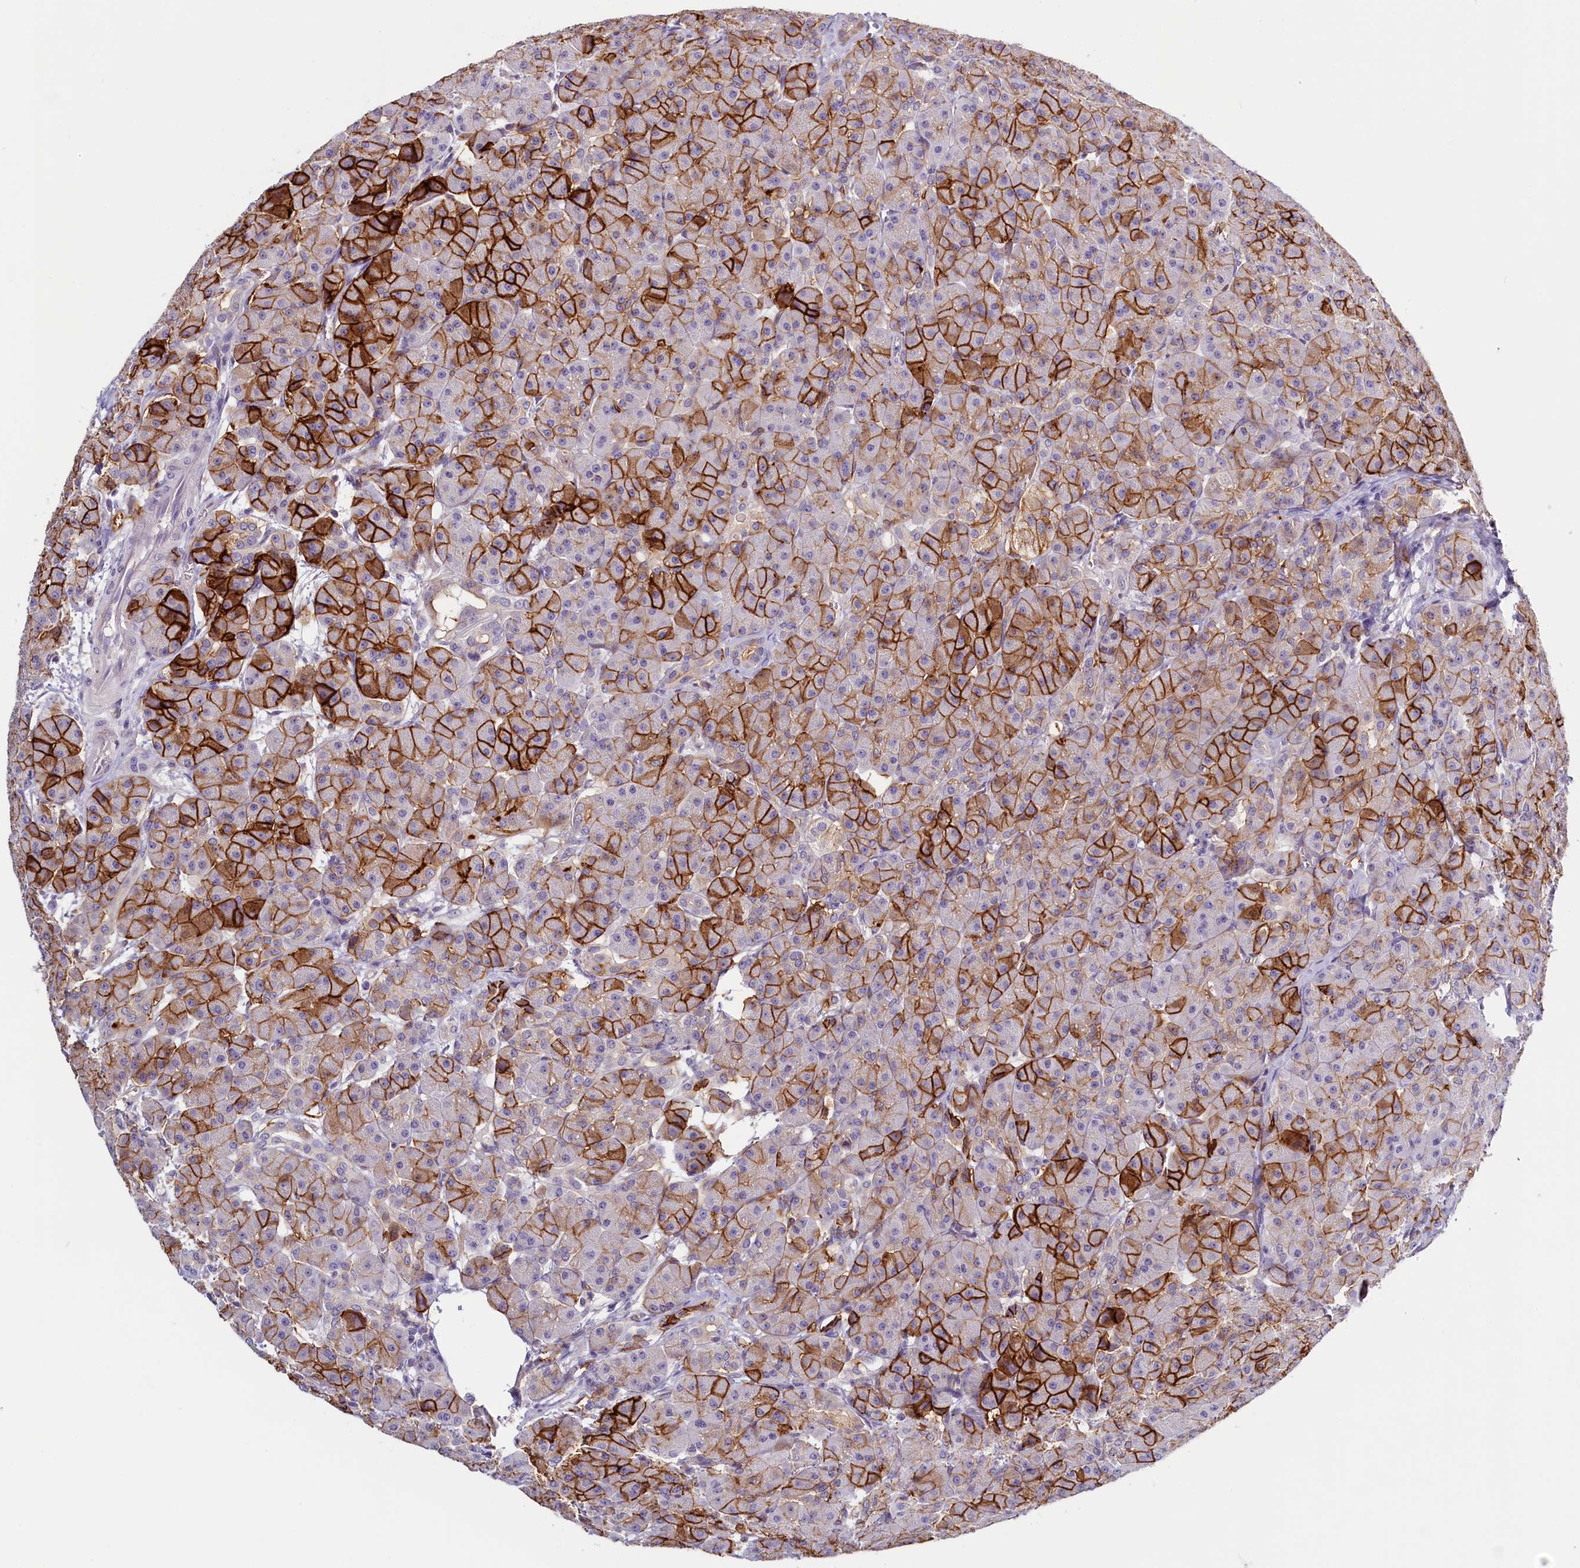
{"staining": {"intensity": "strong", "quantity": "25%-75%", "location": "cytoplasmic/membranous"}, "tissue": "pancreas", "cell_type": "Exocrine glandular cells", "image_type": "normal", "snomed": [{"axis": "morphology", "description": "Normal tissue, NOS"}, {"axis": "topography", "description": "Pancreas"}], "caption": "A high amount of strong cytoplasmic/membranous staining is identified in approximately 25%-75% of exocrine glandular cells in unremarkable pancreas.", "gene": "PDE6D", "patient": {"sex": "male", "age": 63}}